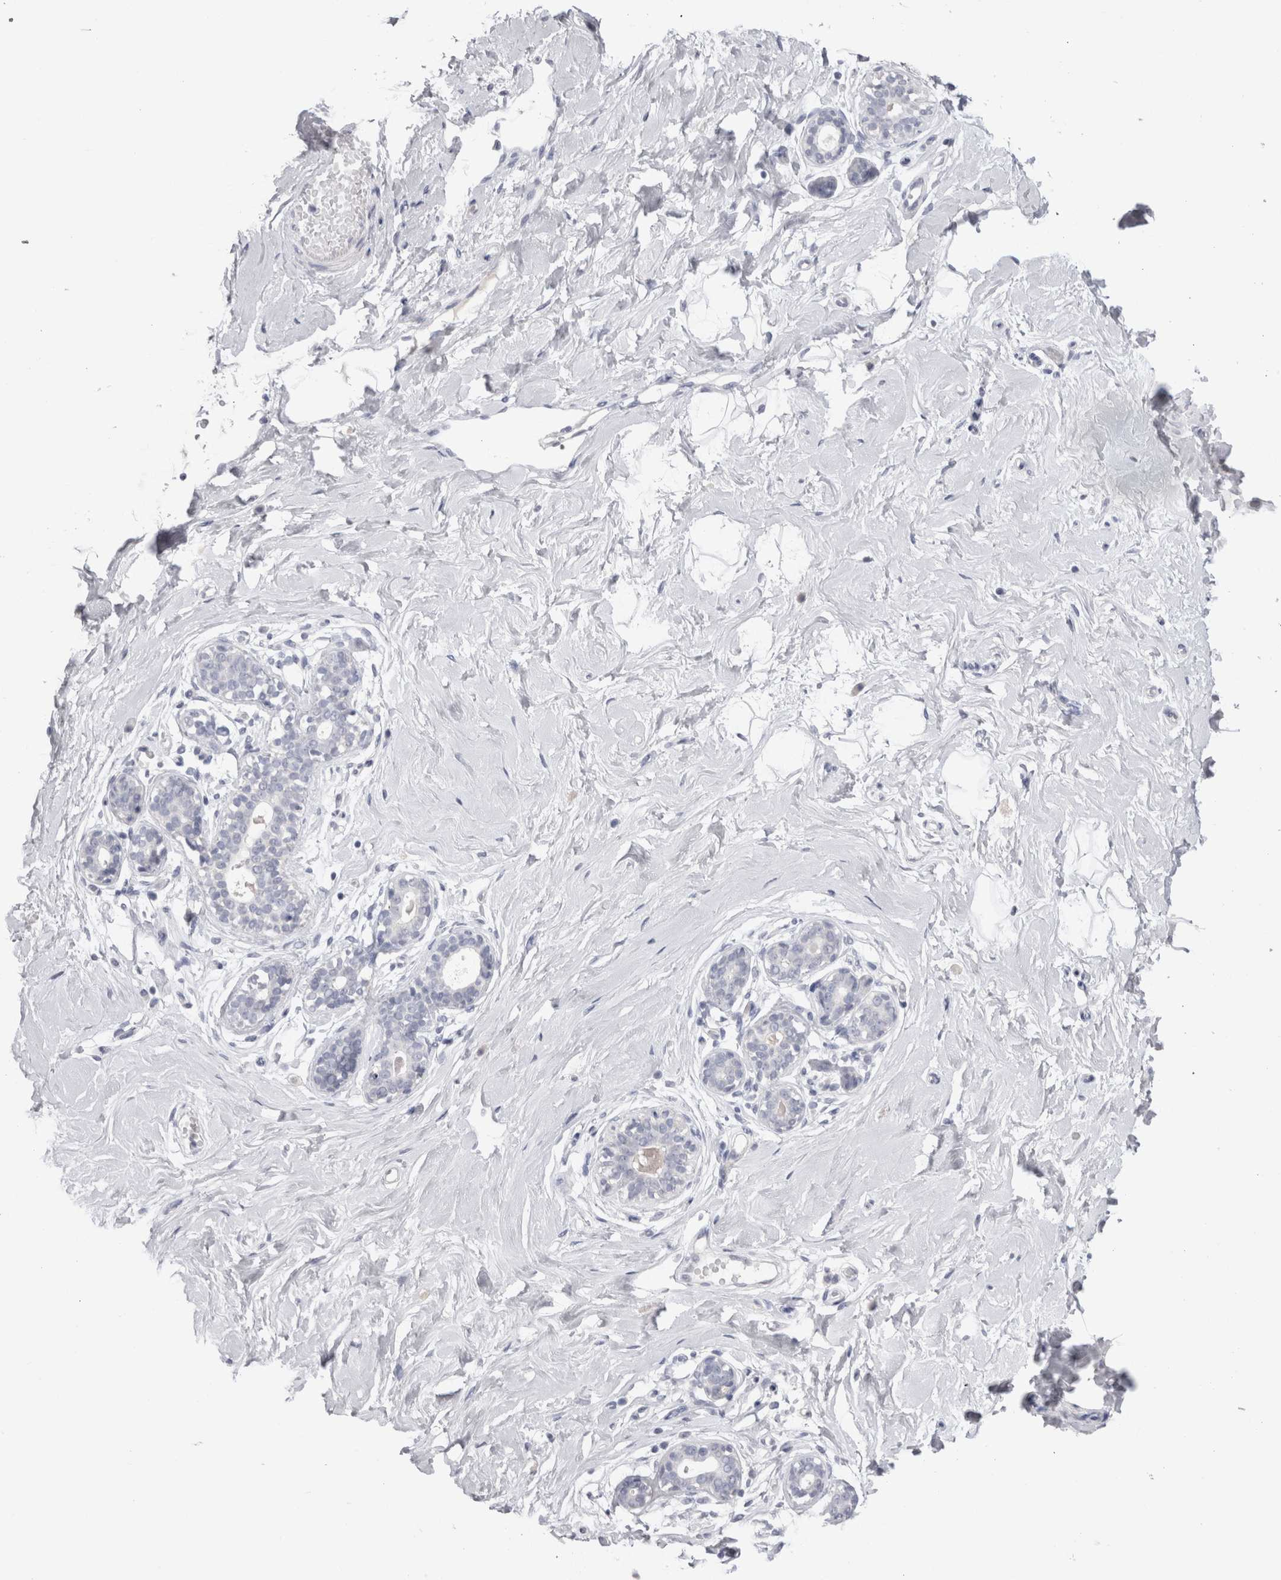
{"staining": {"intensity": "negative", "quantity": "none", "location": "none"}, "tissue": "breast", "cell_type": "Adipocytes", "image_type": "normal", "snomed": [{"axis": "morphology", "description": "Normal tissue, NOS"}, {"axis": "morphology", "description": "Adenoma, NOS"}, {"axis": "topography", "description": "Breast"}], "caption": "Immunohistochemistry image of unremarkable breast: human breast stained with DAB (3,3'-diaminobenzidine) reveals no significant protein positivity in adipocytes.", "gene": "SUCNR1", "patient": {"sex": "female", "age": 23}}